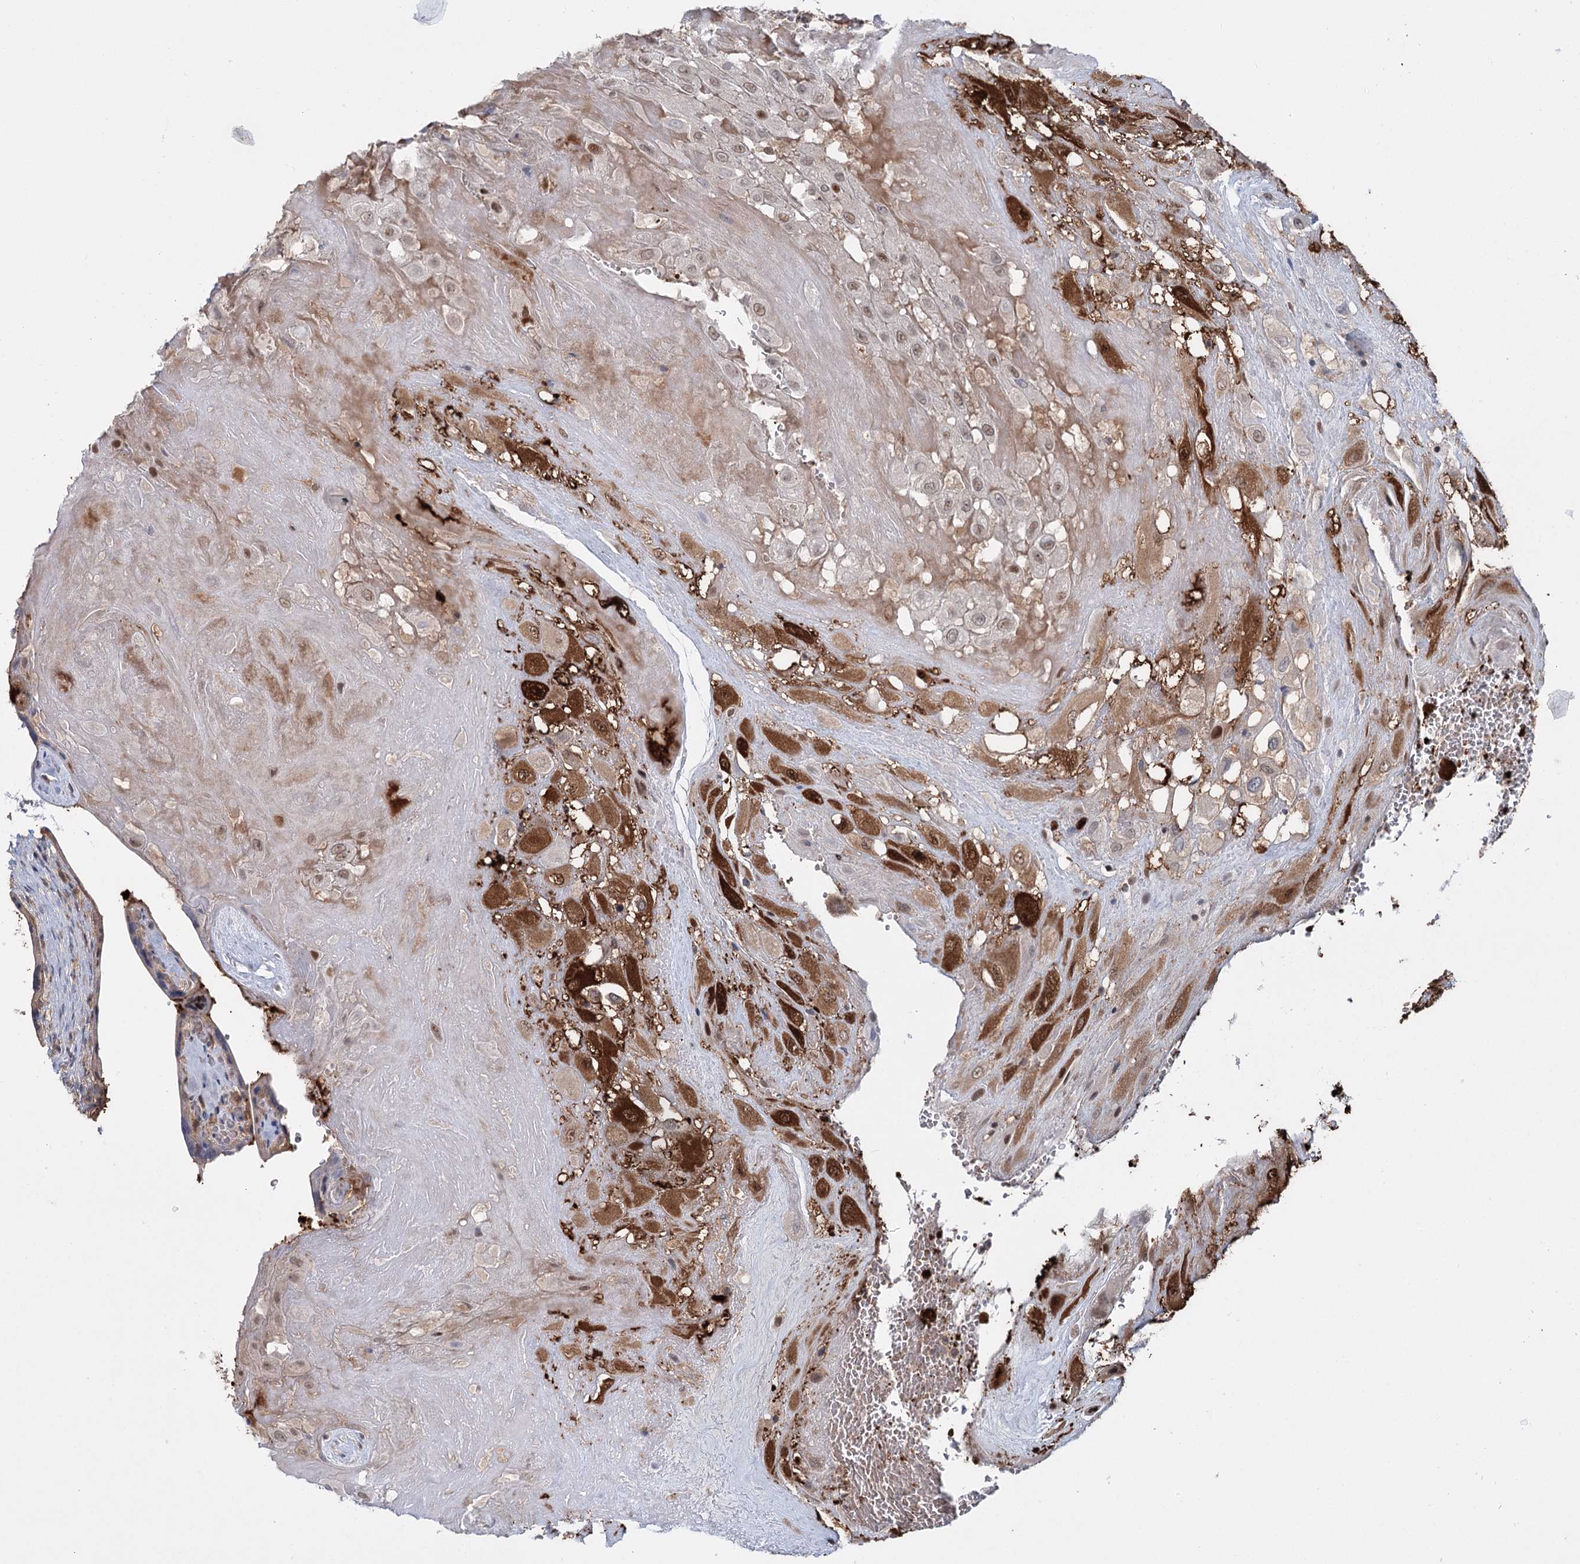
{"staining": {"intensity": "strong", "quantity": "25%-75%", "location": "cytoplasmic/membranous,nuclear"}, "tissue": "placenta", "cell_type": "Decidual cells", "image_type": "normal", "snomed": [{"axis": "morphology", "description": "Normal tissue, NOS"}, {"axis": "topography", "description": "Placenta"}], "caption": "Immunohistochemistry (DAB (3,3'-diaminobenzidine)) staining of unremarkable placenta exhibits strong cytoplasmic/membranous,nuclear protein staining in about 25%-75% of decidual cells.", "gene": "WDR44", "patient": {"sex": "female", "age": 37}}